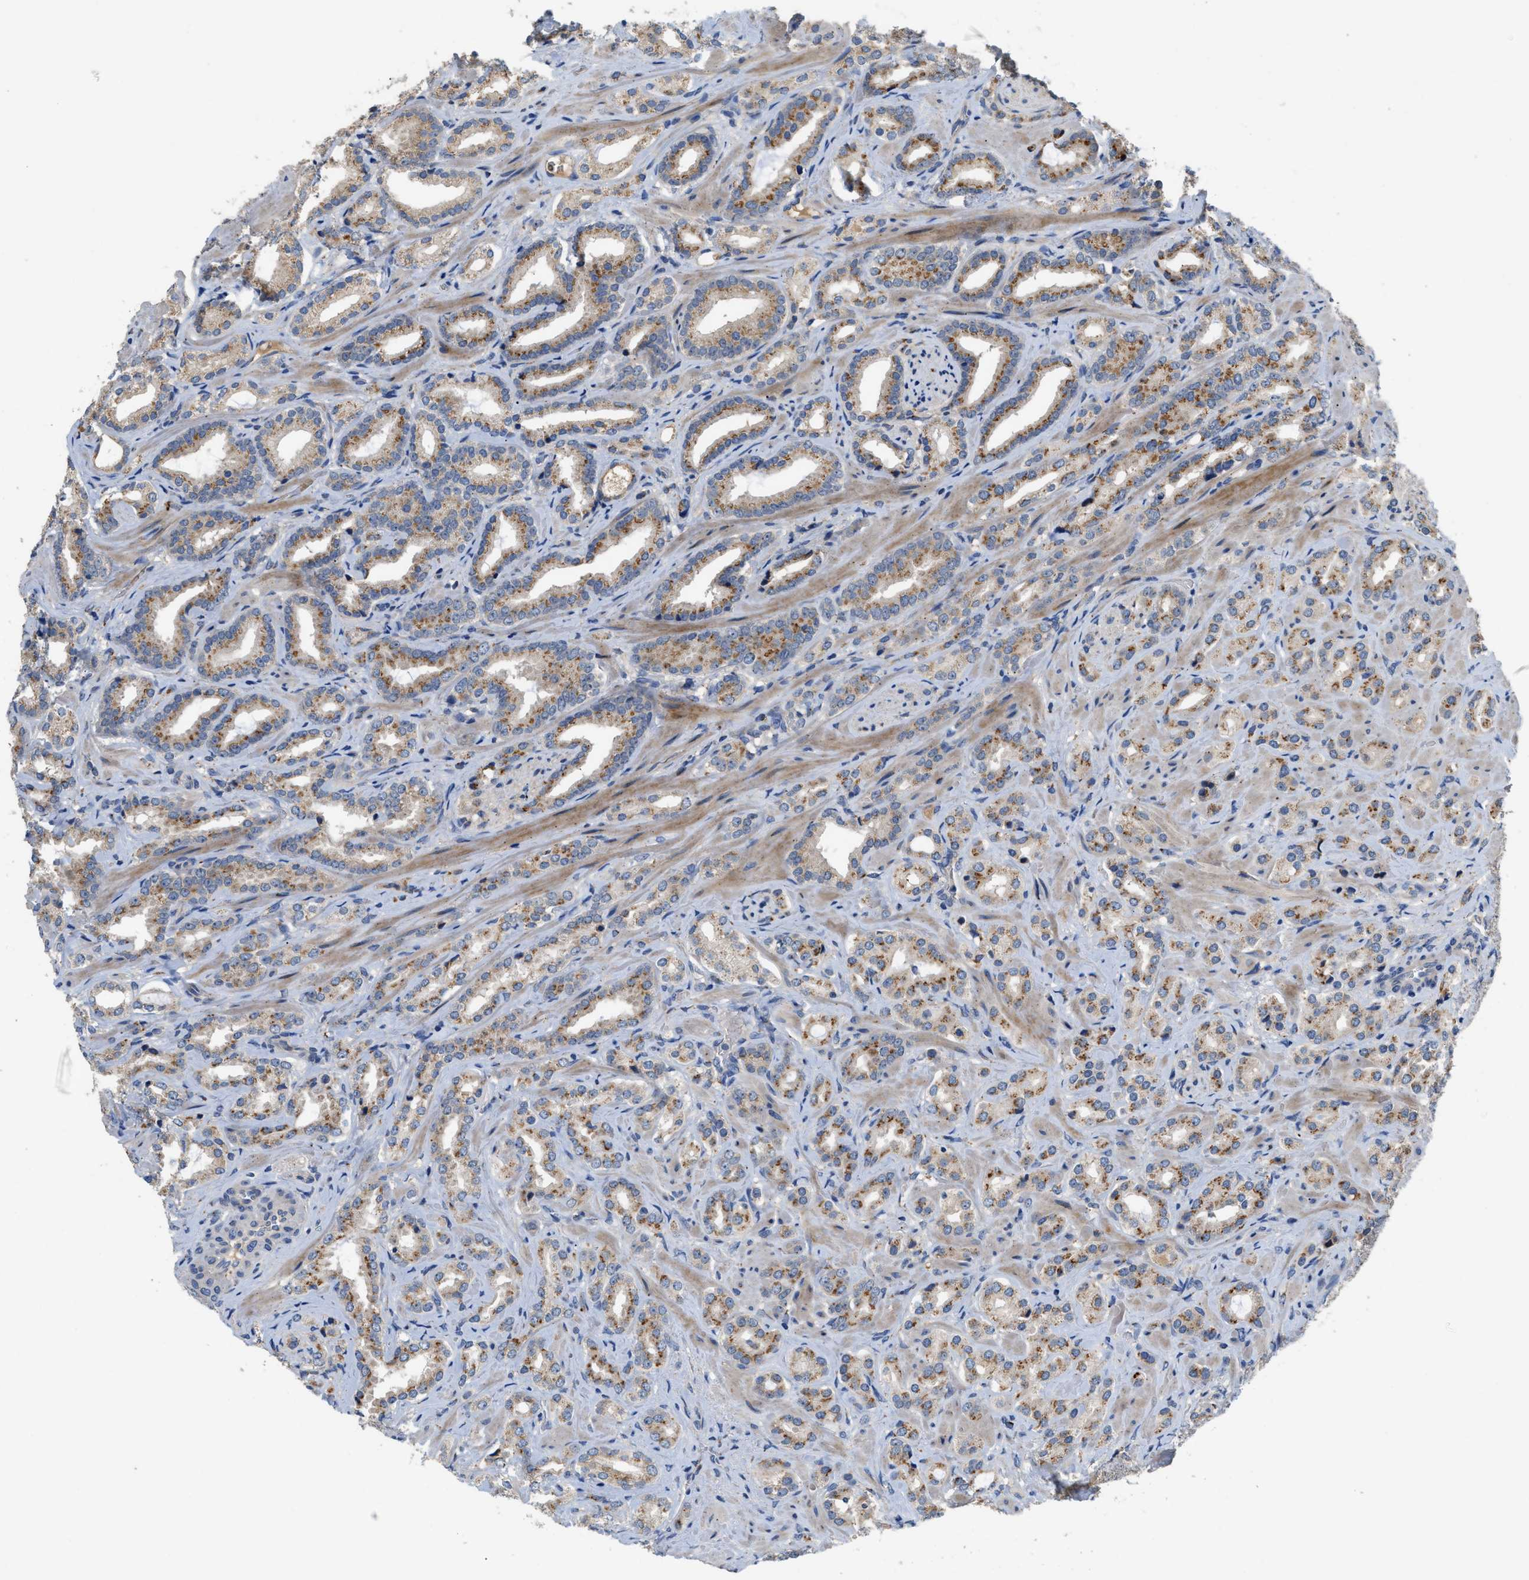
{"staining": {"intensity": "moderate", "quantity": ">75%", "location": "cytoplasmic/membranous"}, "tissue": "prostate cancer", "cell_type": "Tumor cells", "image_type": "cancer", "snomed": [{"axis": "morphology", "description": "Adenocarcinoma, High grade"}, {"axis": "topography", "description": "Prostate"}], "caption": "Tumor cells demonstrate moderate cytoplasmic/membranous positivity in approximately >75% of cells in prostate cancer (adenocarcinoma (high-grade)). (Stains: DAB (3,3'-diaminobenzidine) in brown, nuclei in blue, Microscopy: brightfield microscopy at high magnification).", "gene": "SIK2", "patient": {"sex": "male", "age": 64}}